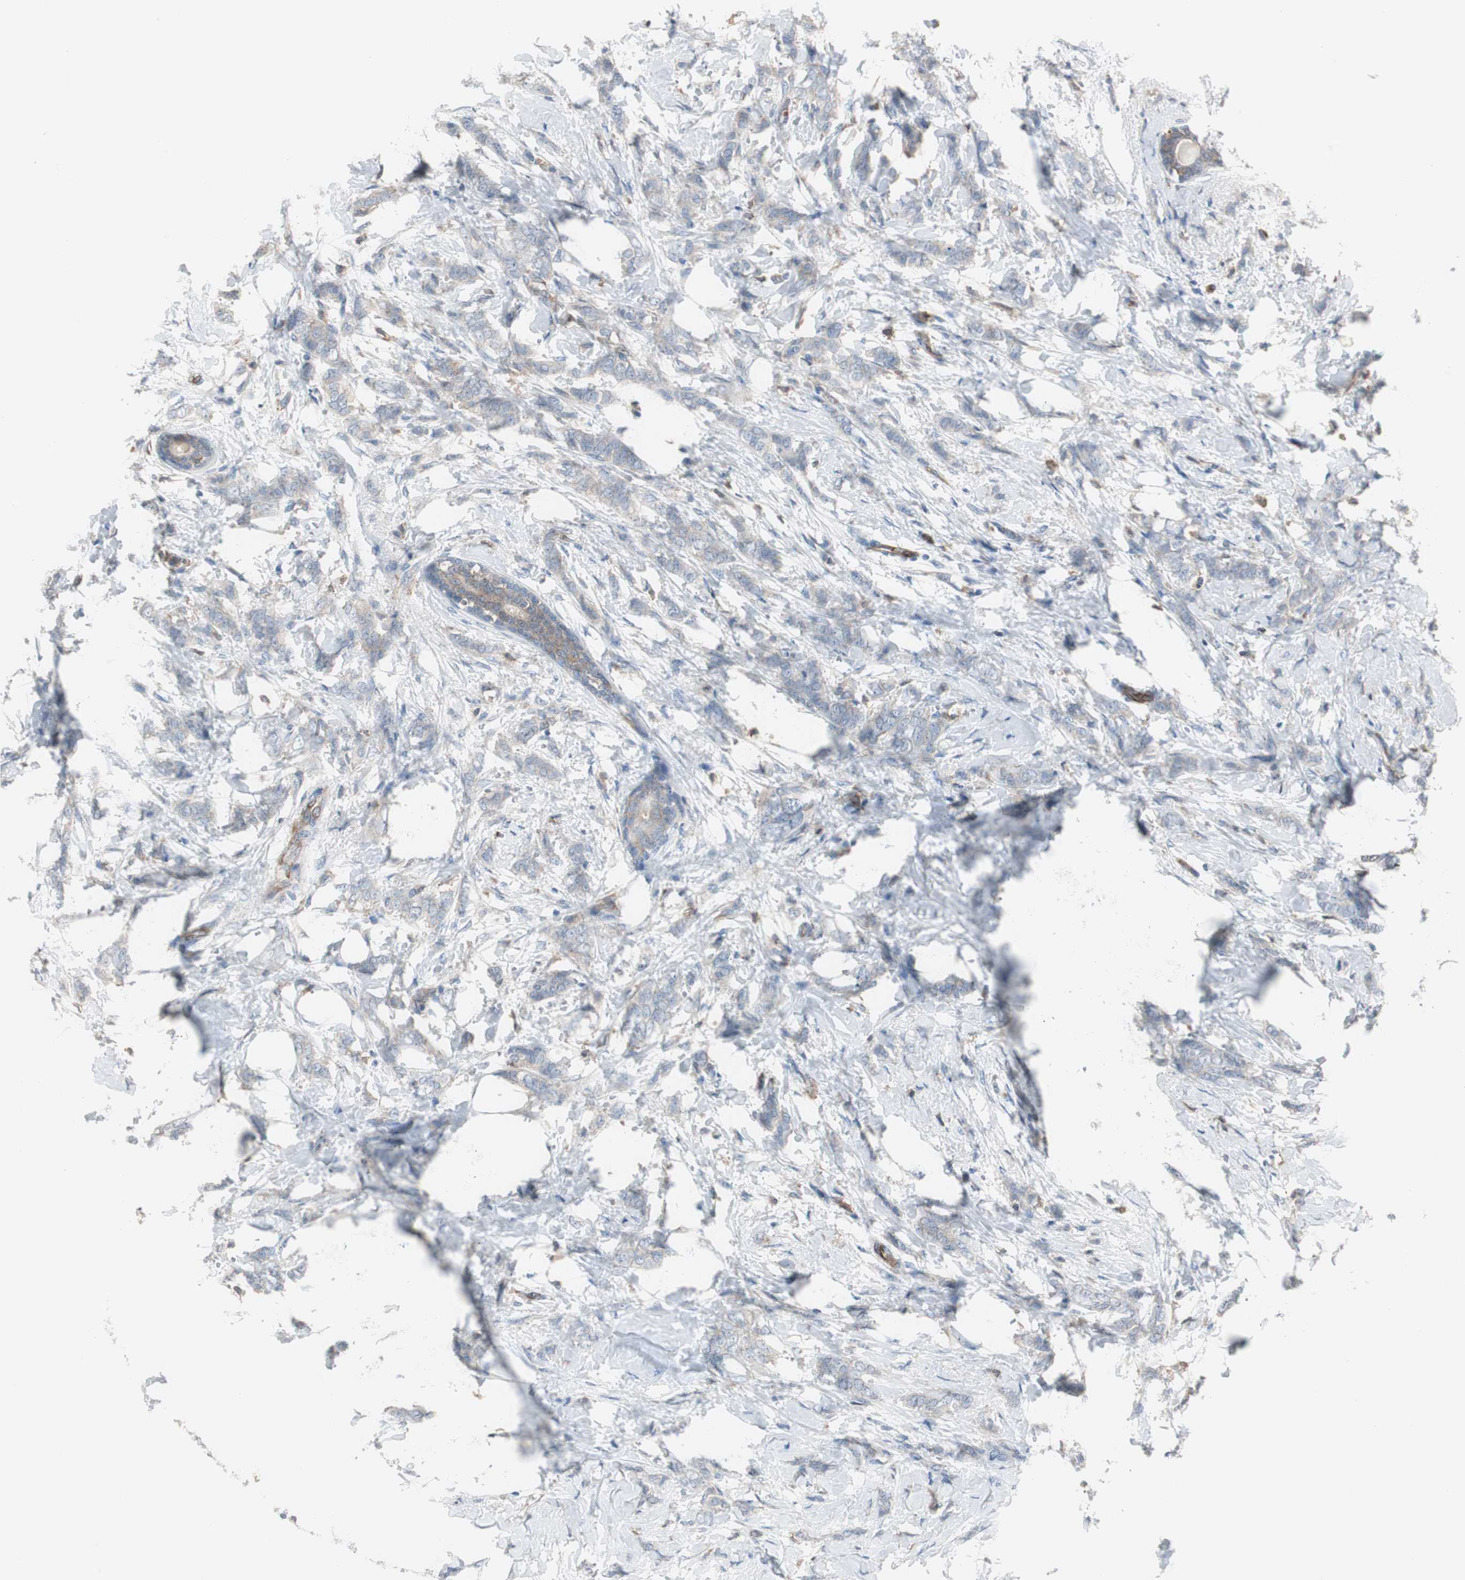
{"staining": {"intensity": "weak", "quantity": "25%-75%", "location": "cytoplasmic/membranous"}, "tissue": "breast cancer", "cell_type": "Tumor cells", "image_type": "cancer", "snomed": [{"axis": "morphology", "description": "Lobular carcinoma, in situ"}, {"axis": "morphology", "description": "Lobular carcinoma"}, {"axis": "topography", "description": "Breast"}], "caption": "Lobular carcinoma in situ (breast) stained with DAB IHC shows low levels of weak cytoplasmic/membranous staining in approximately 25%-75% of tumor cells. The staining was performed using DAB (3,3'-diaminobenzidine), with brown indicating positive protein expression. Nuclei are stained blue with hematoxylin.", "gene": "SWAP70", "patient": {"sex": "female", "age": 41}}